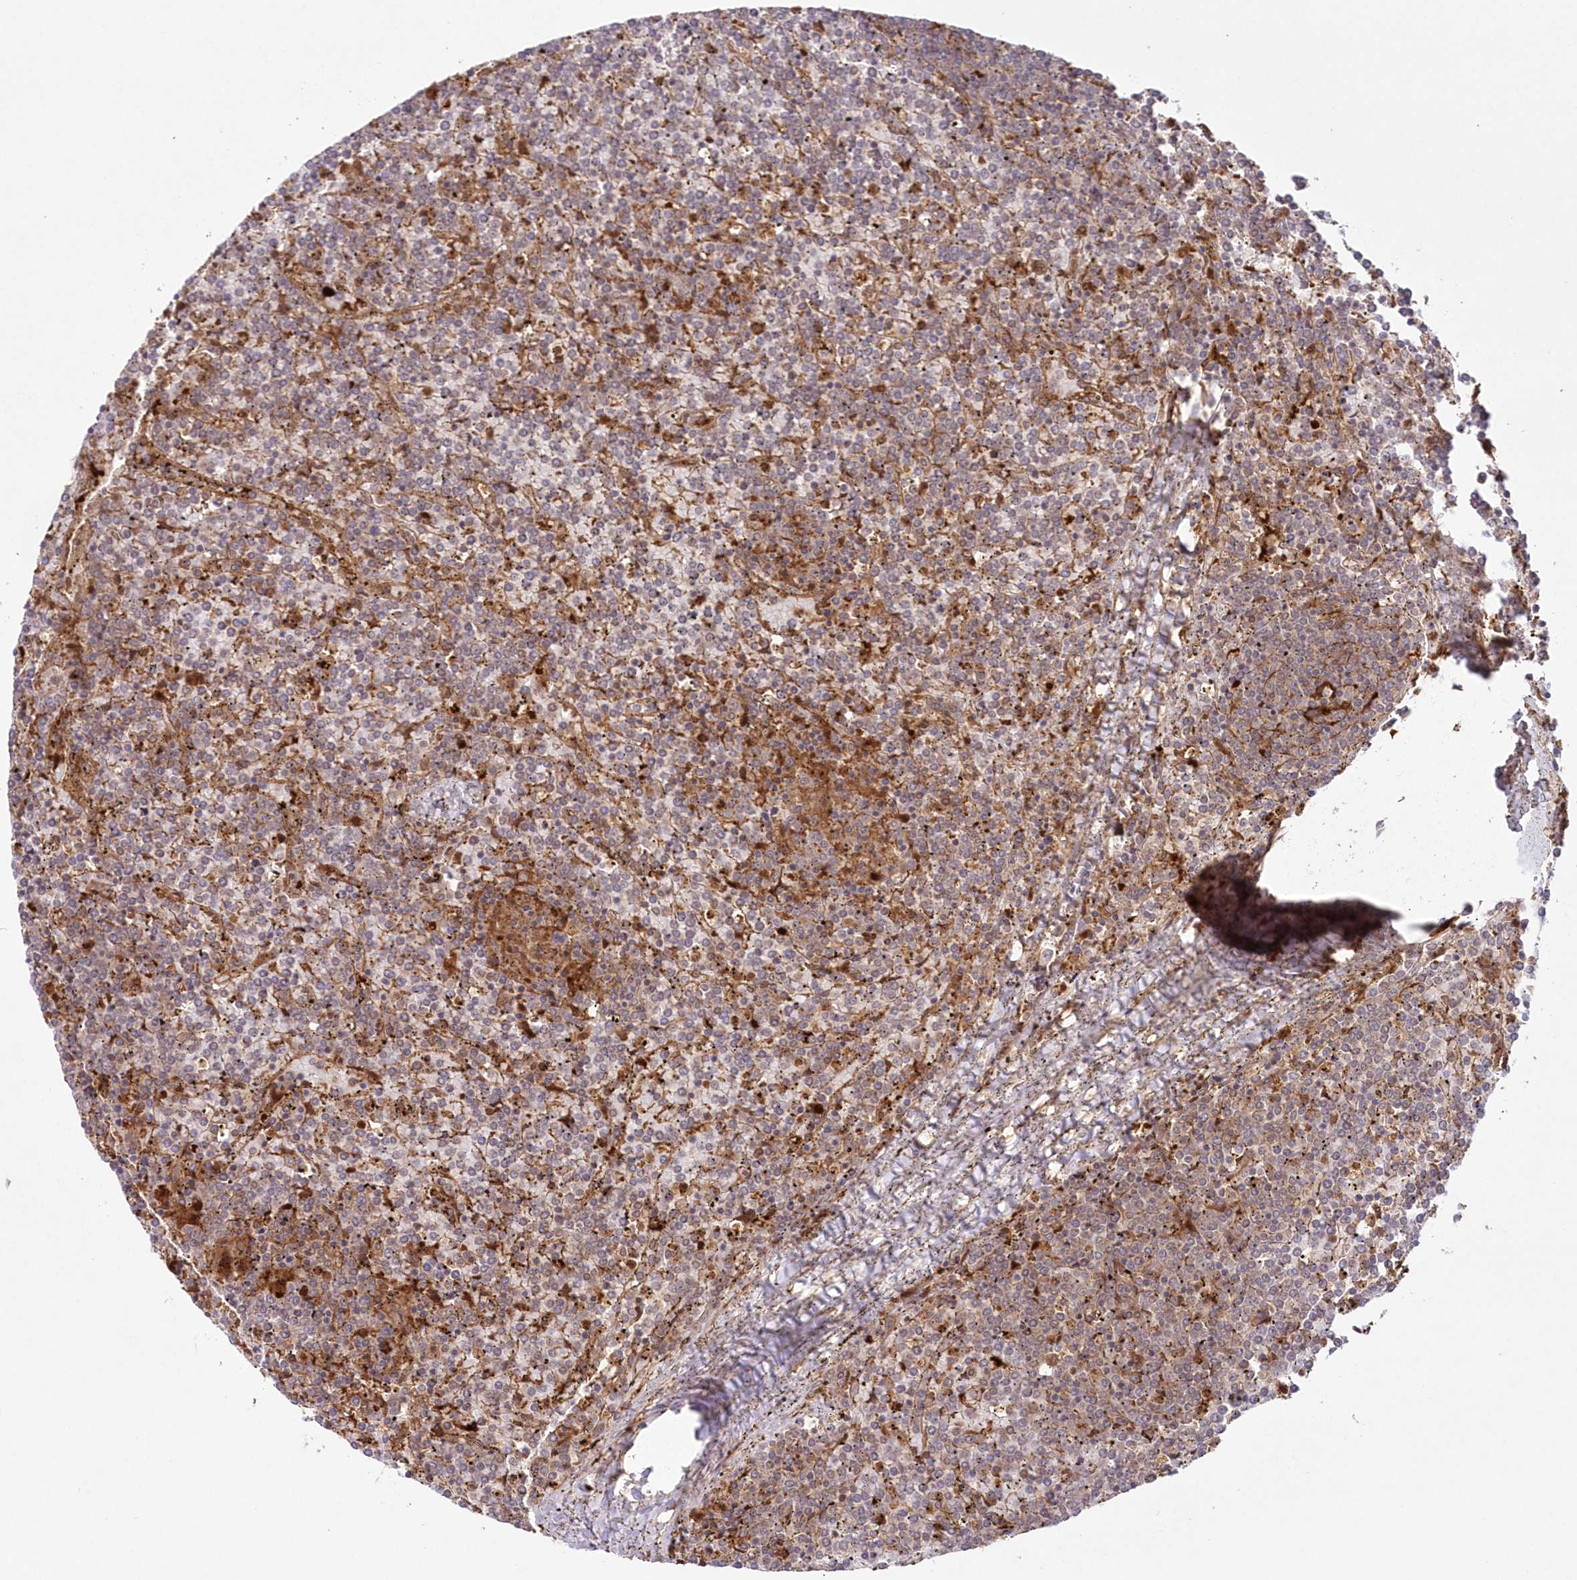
{"staining": {"intensity": "negative", "quantity": "none", "location": "none"}, "tissue": "lymphoma", "cell_type": "Tumor cells", "image_type": "cancer", "snomed": [{"axis": "morphology", "description": "Malignant lymphoma, non-Hodgkin's type, Low grade"}, {"axis": "topography", "description": "Spleen"}], "caption": "Tumor cells show no significant expression in lymphoma.", "gene": "GBE1", "patient": {"sex": "female", "age": 19}}